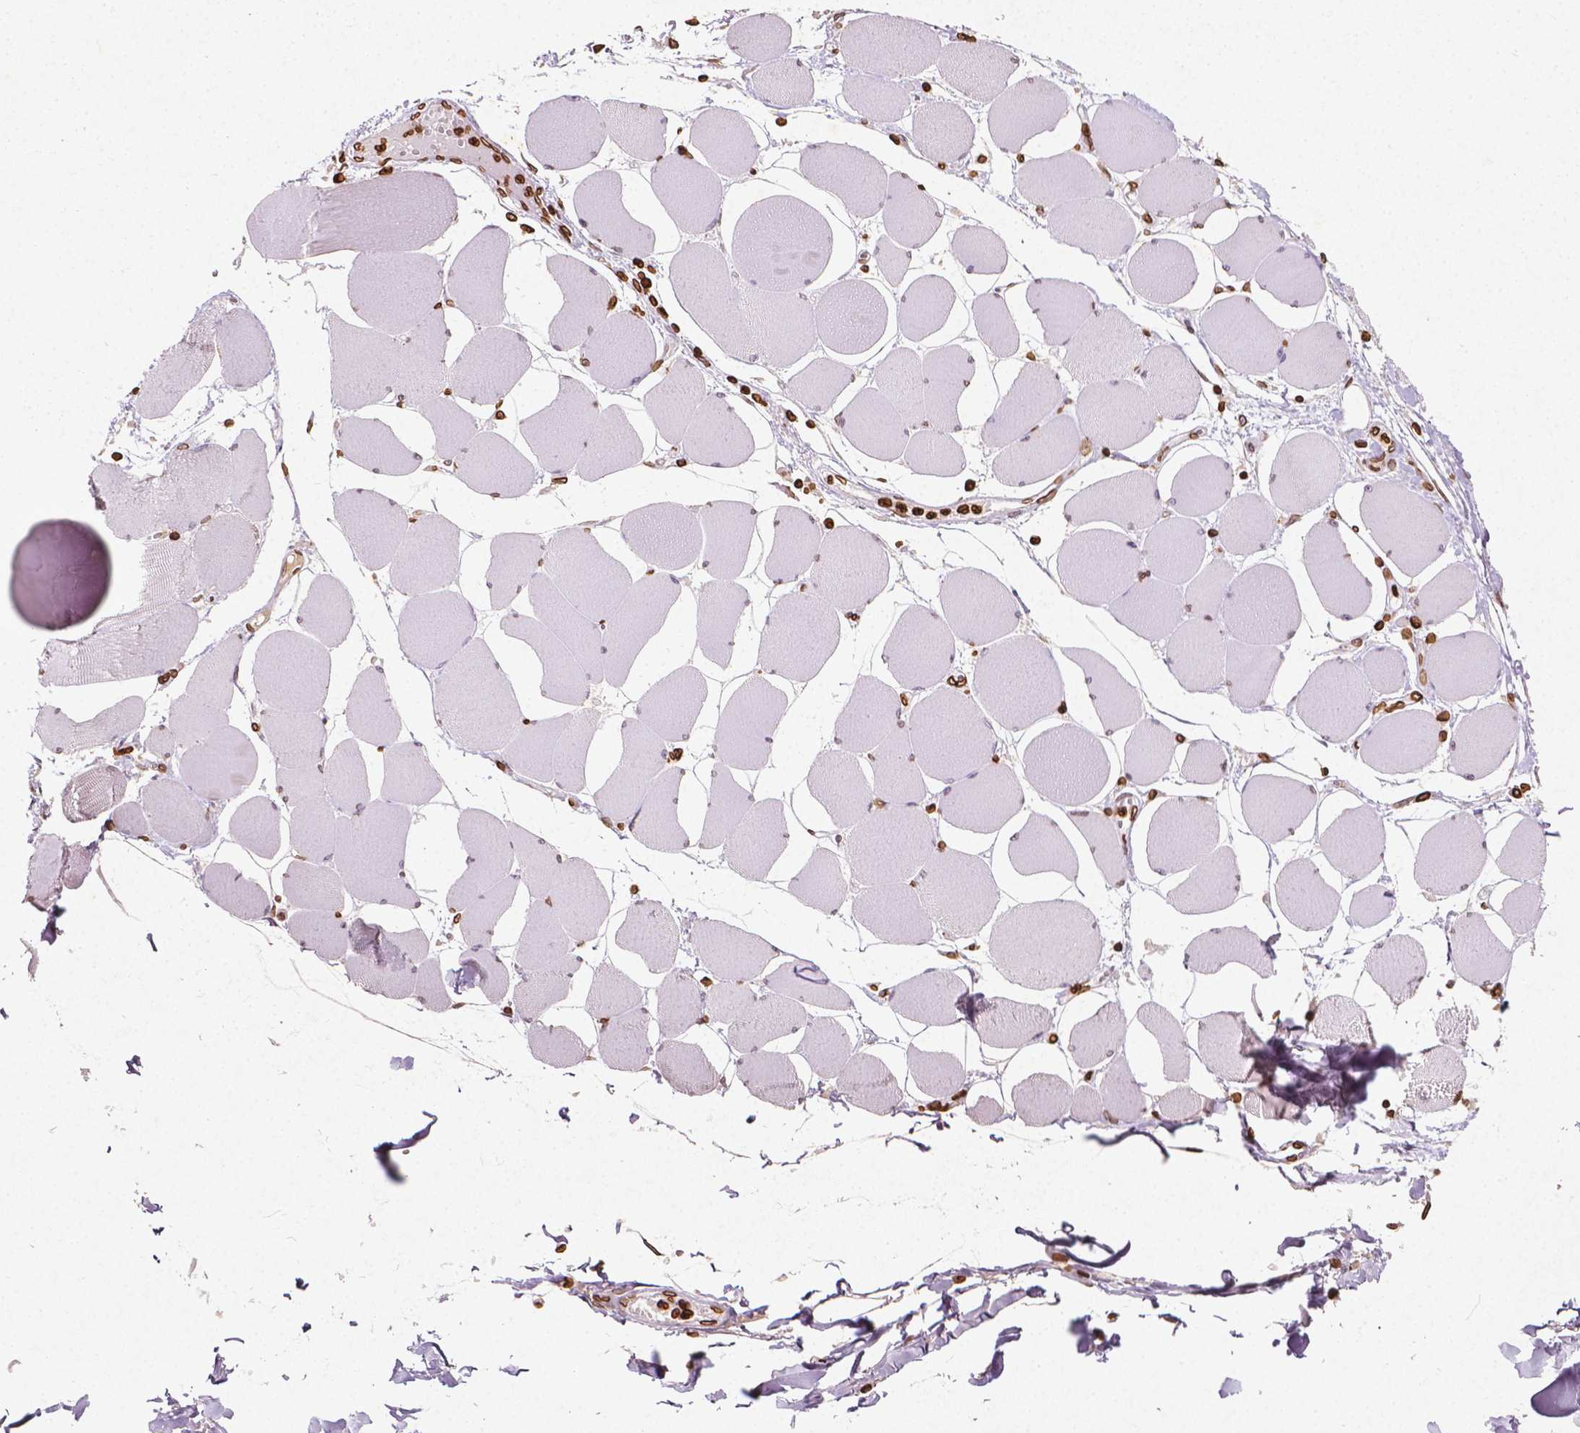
{"staining": {"intensity": "negative", "quantity": "none", "location": "none"}, "tissue": "skeletal muscle", "cell_type": "Myocytes", "image_type": "normal", "snomed": [{"axis": "morphology", "description": "Normal tissue, NOS"}, {"axis": "topography", "description": "Skeletal muscle"}], "caption": "Myocytes show no significant expression in unremarkable skeletal muscle. (DAB IHC with hematoxylin counter stain).", "gene": "LMNB1", "patient": {"sex": "female", "age": 75}}